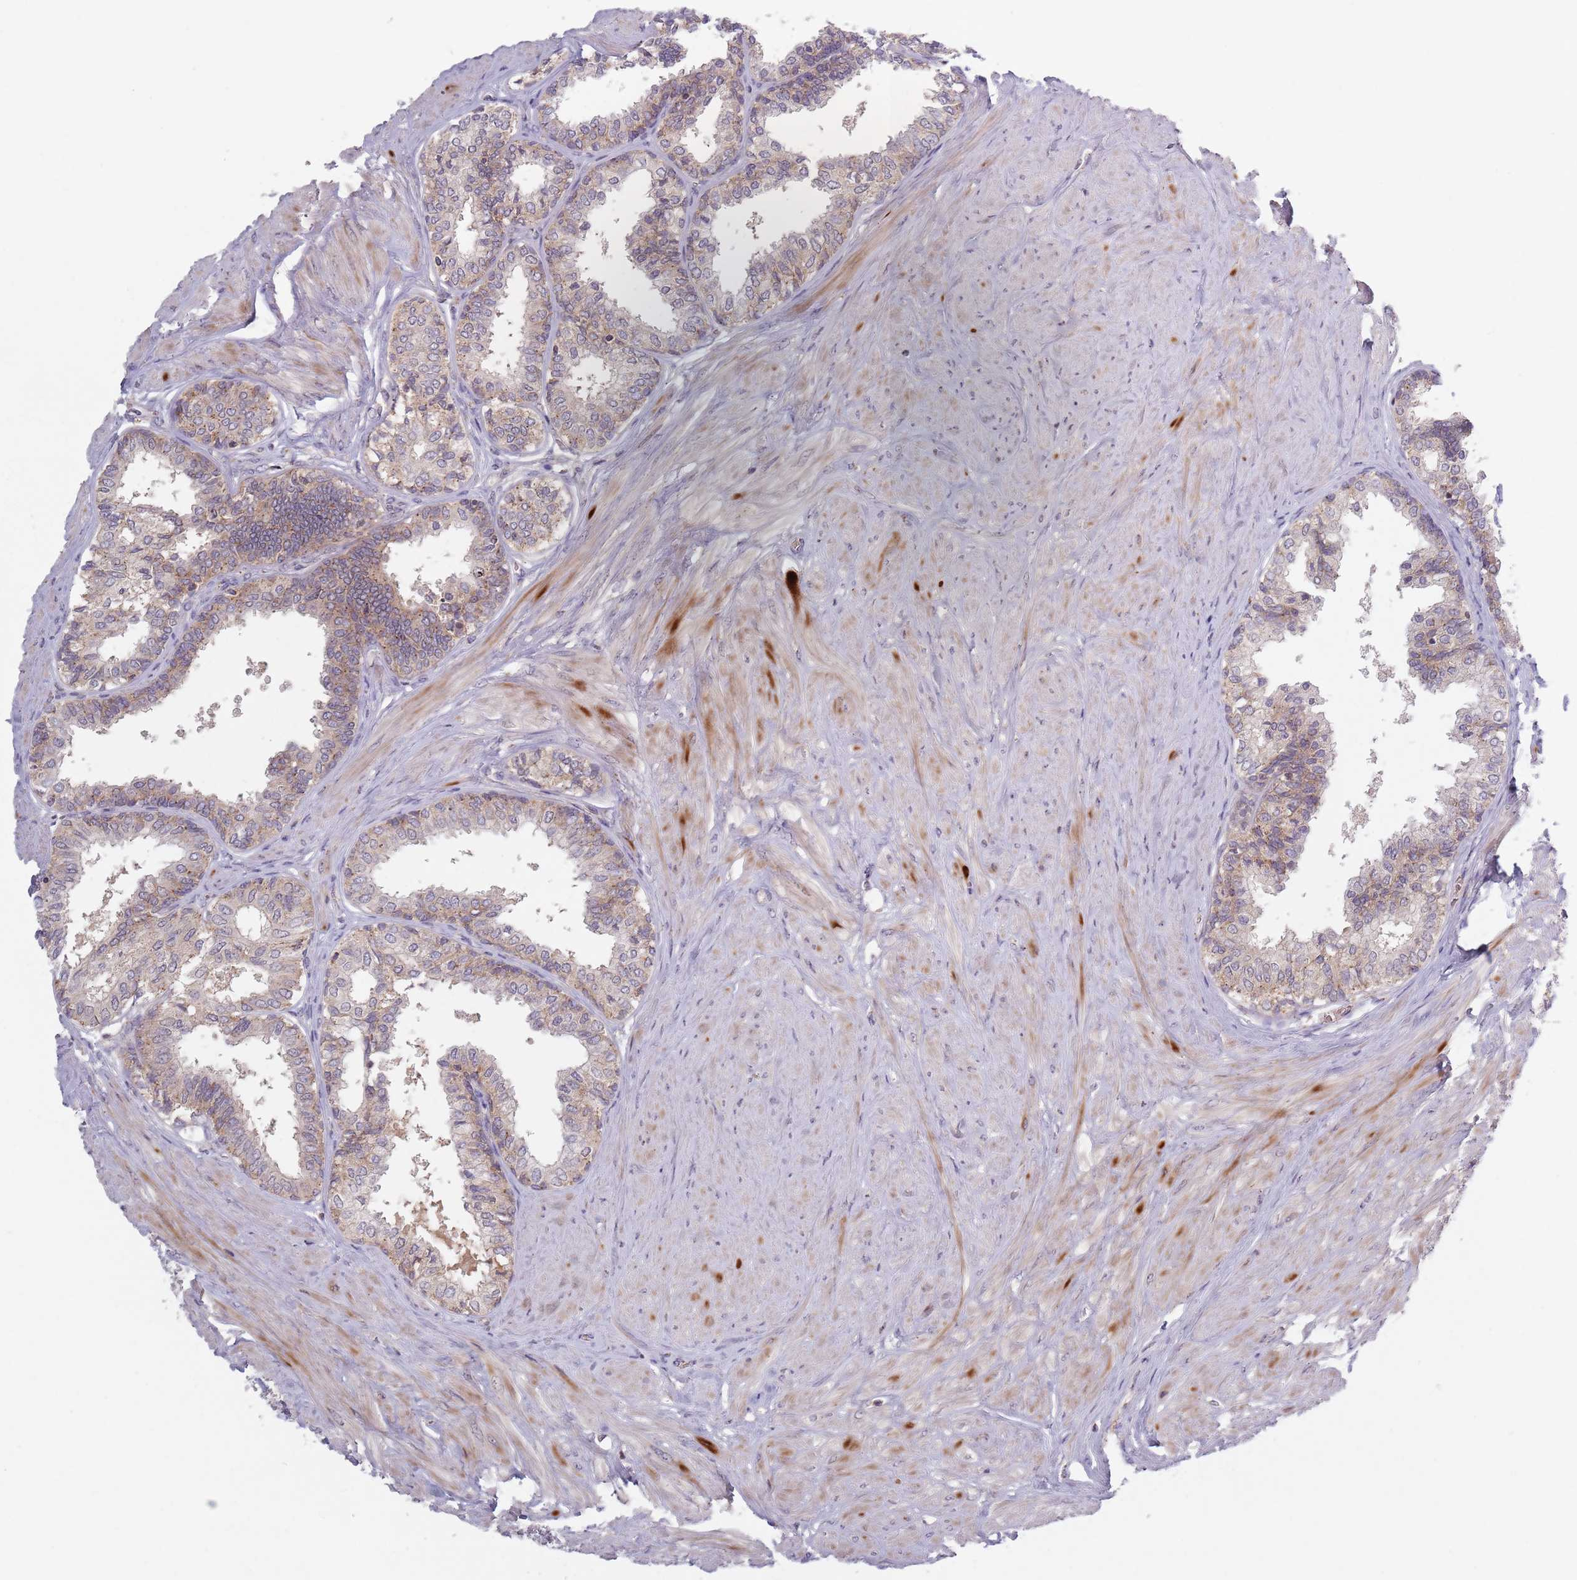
{"staining": {"intensity": "moderate", "quantity": "25%-75%", "location": "cytoplasmic/membranous"}, "tissue": "prostate", "cell_type": "Glandular cells", "image_type": "normal", "snomed": [{"axis": "morphology", "description": "Normal tissue, NOS"}, {"axis": "topography", "description": "Prostate"}], "caption": "Immunohistochemical staining of unremarkable prostate demonstrates 25%-75% levels of moderate cytoplasmic/membranous protein expression in about 25%-75% of glandular cells. The staining was performed using DAB (3,3'-diaminobenzidine) to visualize the protein expression in brown, while the nuclei were stained in blue with hematoxylin (Magnification: 20x).", "gene": "ASB13", "patient": {"sex": "male", "age": 48}}